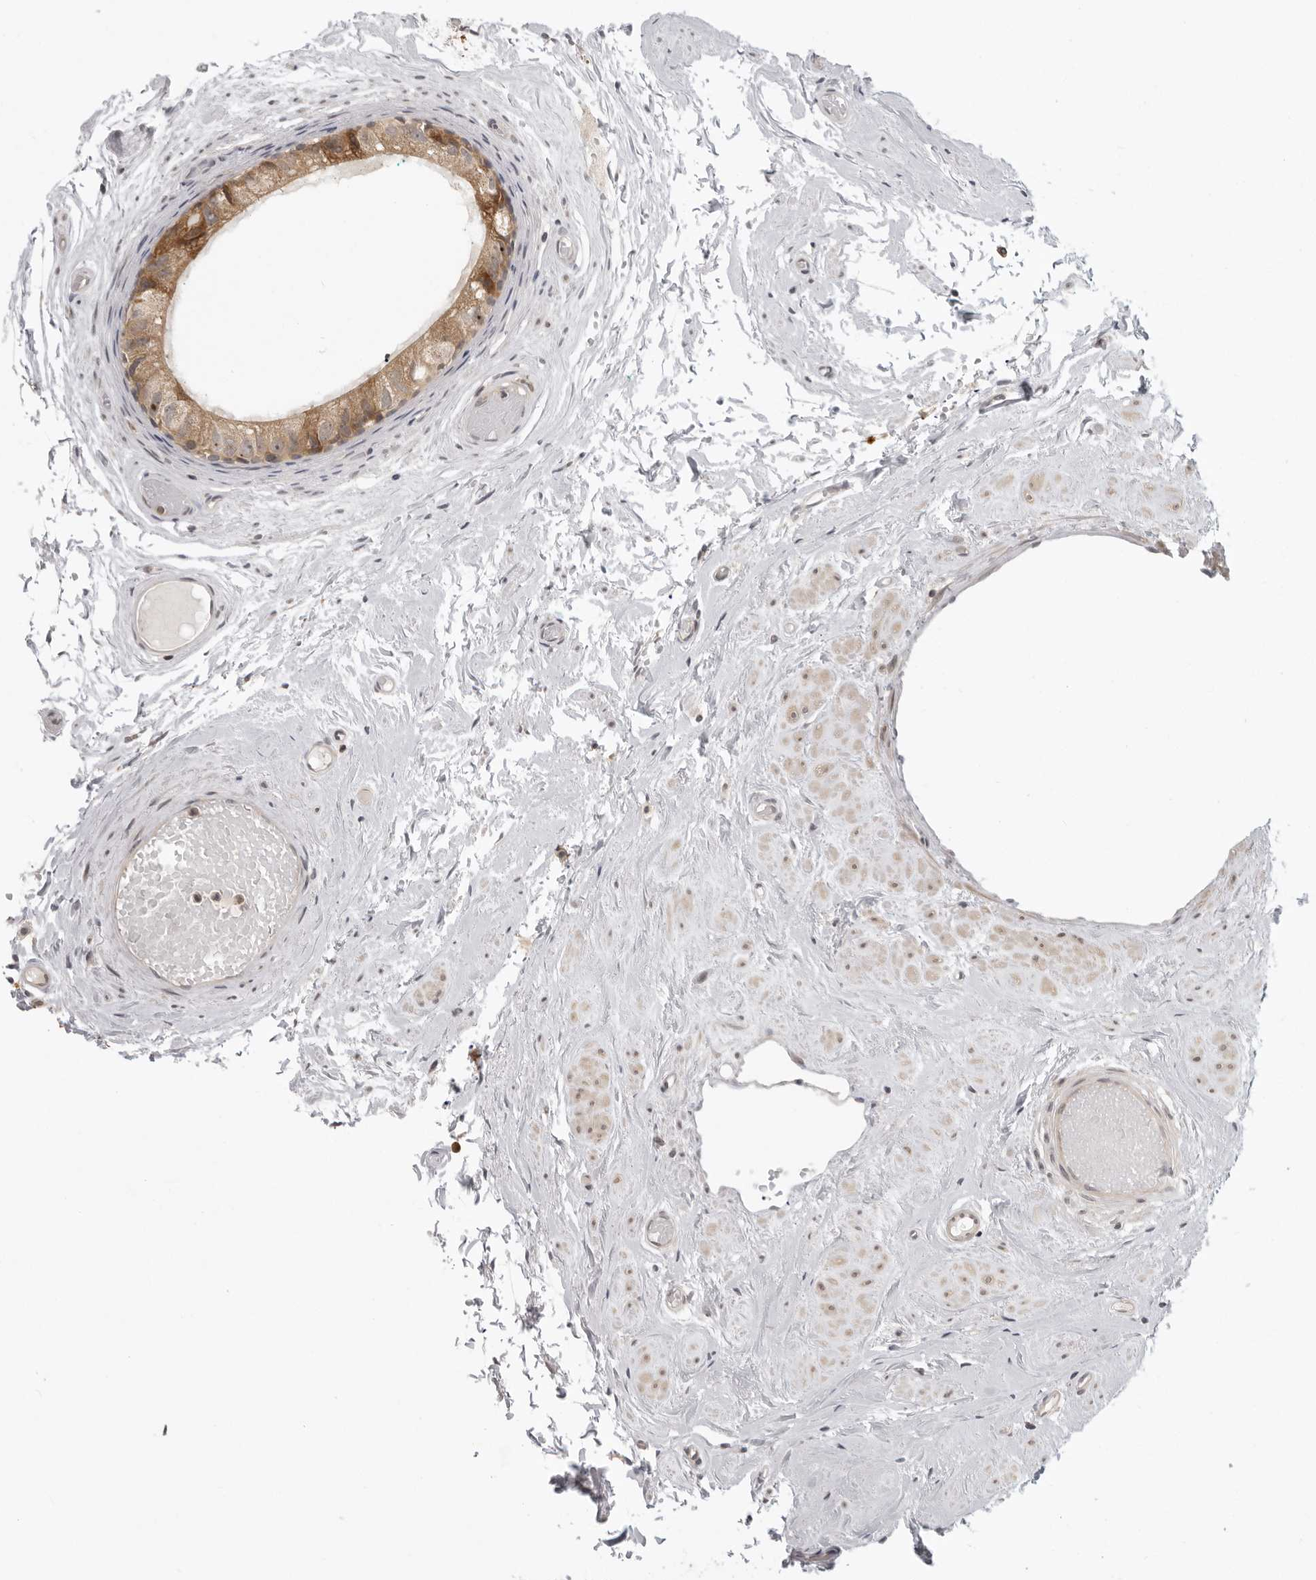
{"staining": {"intensity": "moderate", "quantity": ">75%", "location": "cytoplasmic/membranous"}, "tissue": "epididymis", "cell_type": "Glandular cells", "image_type": "normal", "snomed": [{"axis": "morphology", "description": "Normal tissue, NOS"}, {"axis": "topography", "description": "Epididymis"}], "caption": "Immunohistochemical staining of benign epididymis demonstrates moderate cytoplasmic/membranous protein positivity in approximately >75% of glandular cells. (IHC, brightfield microscopy, high magnification).", "gene": "PRRC2A", "patient": {"sex": "male", "age": 79}}